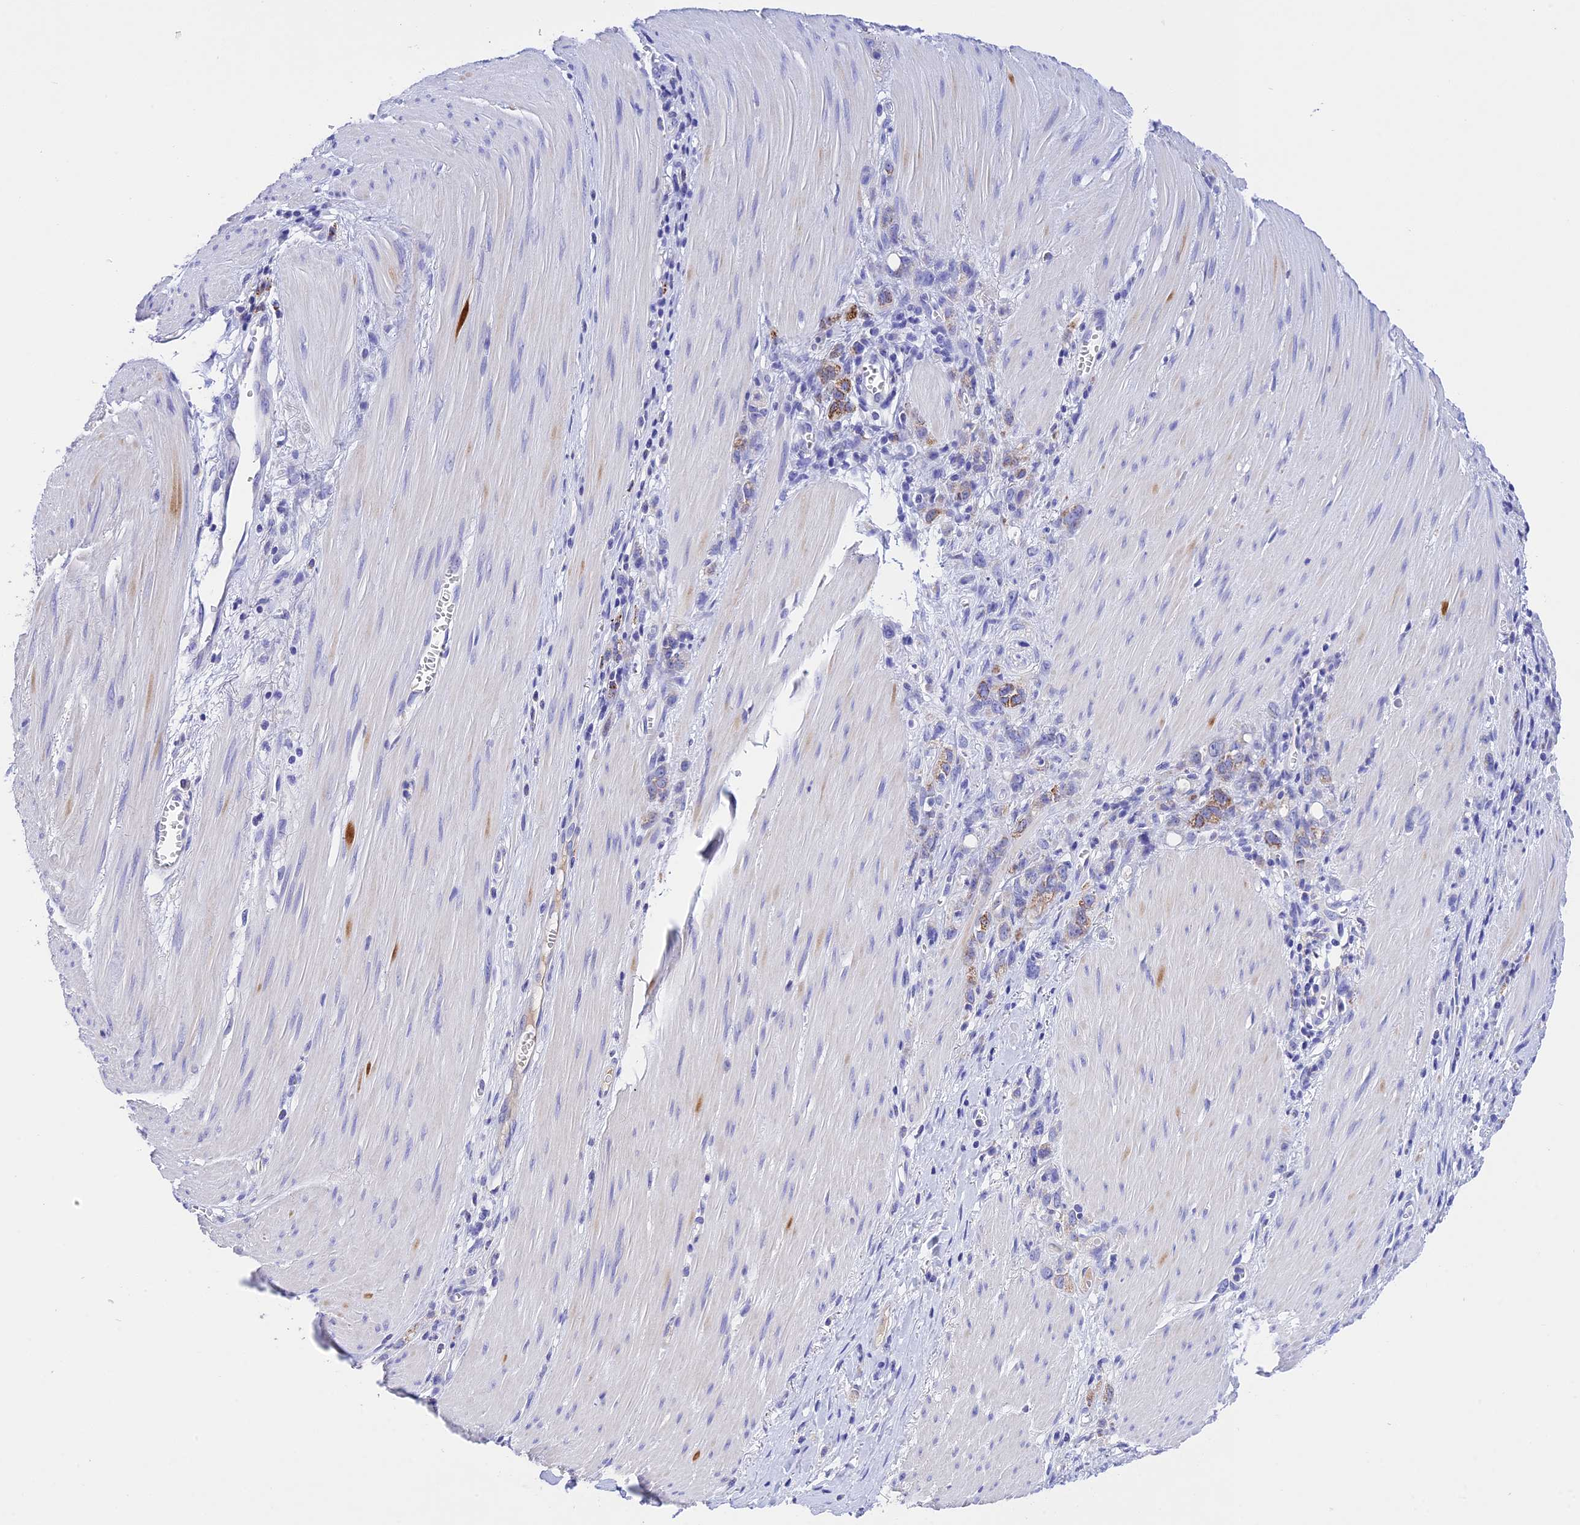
{"staining": {"intensity": "moderate", "quantity": "<25%", "location": "cytoplasmic/membranous"}, "tissue": "stomach cancer", "cell_type": "Tumor cells", "image_type": "cancer", "snomed": [{"axis": "morphology", "description": "Adenocarcinoma, NOS"}, {"axis": "topography", "description": "Stomach"}], "caption": "Immunohistochemistry (IHC) micrograph of neoplastic tissue: stomach adenocarcinoma stained using IHC exhibits low levels of moderate protein expression localized specifically in the cytoplasmic/membranous of tumor cells, appearing as a cytoplasmic/membranous brown color.", "gene": "MS4A5", "patient": {"sex": "female", "age": 76}}